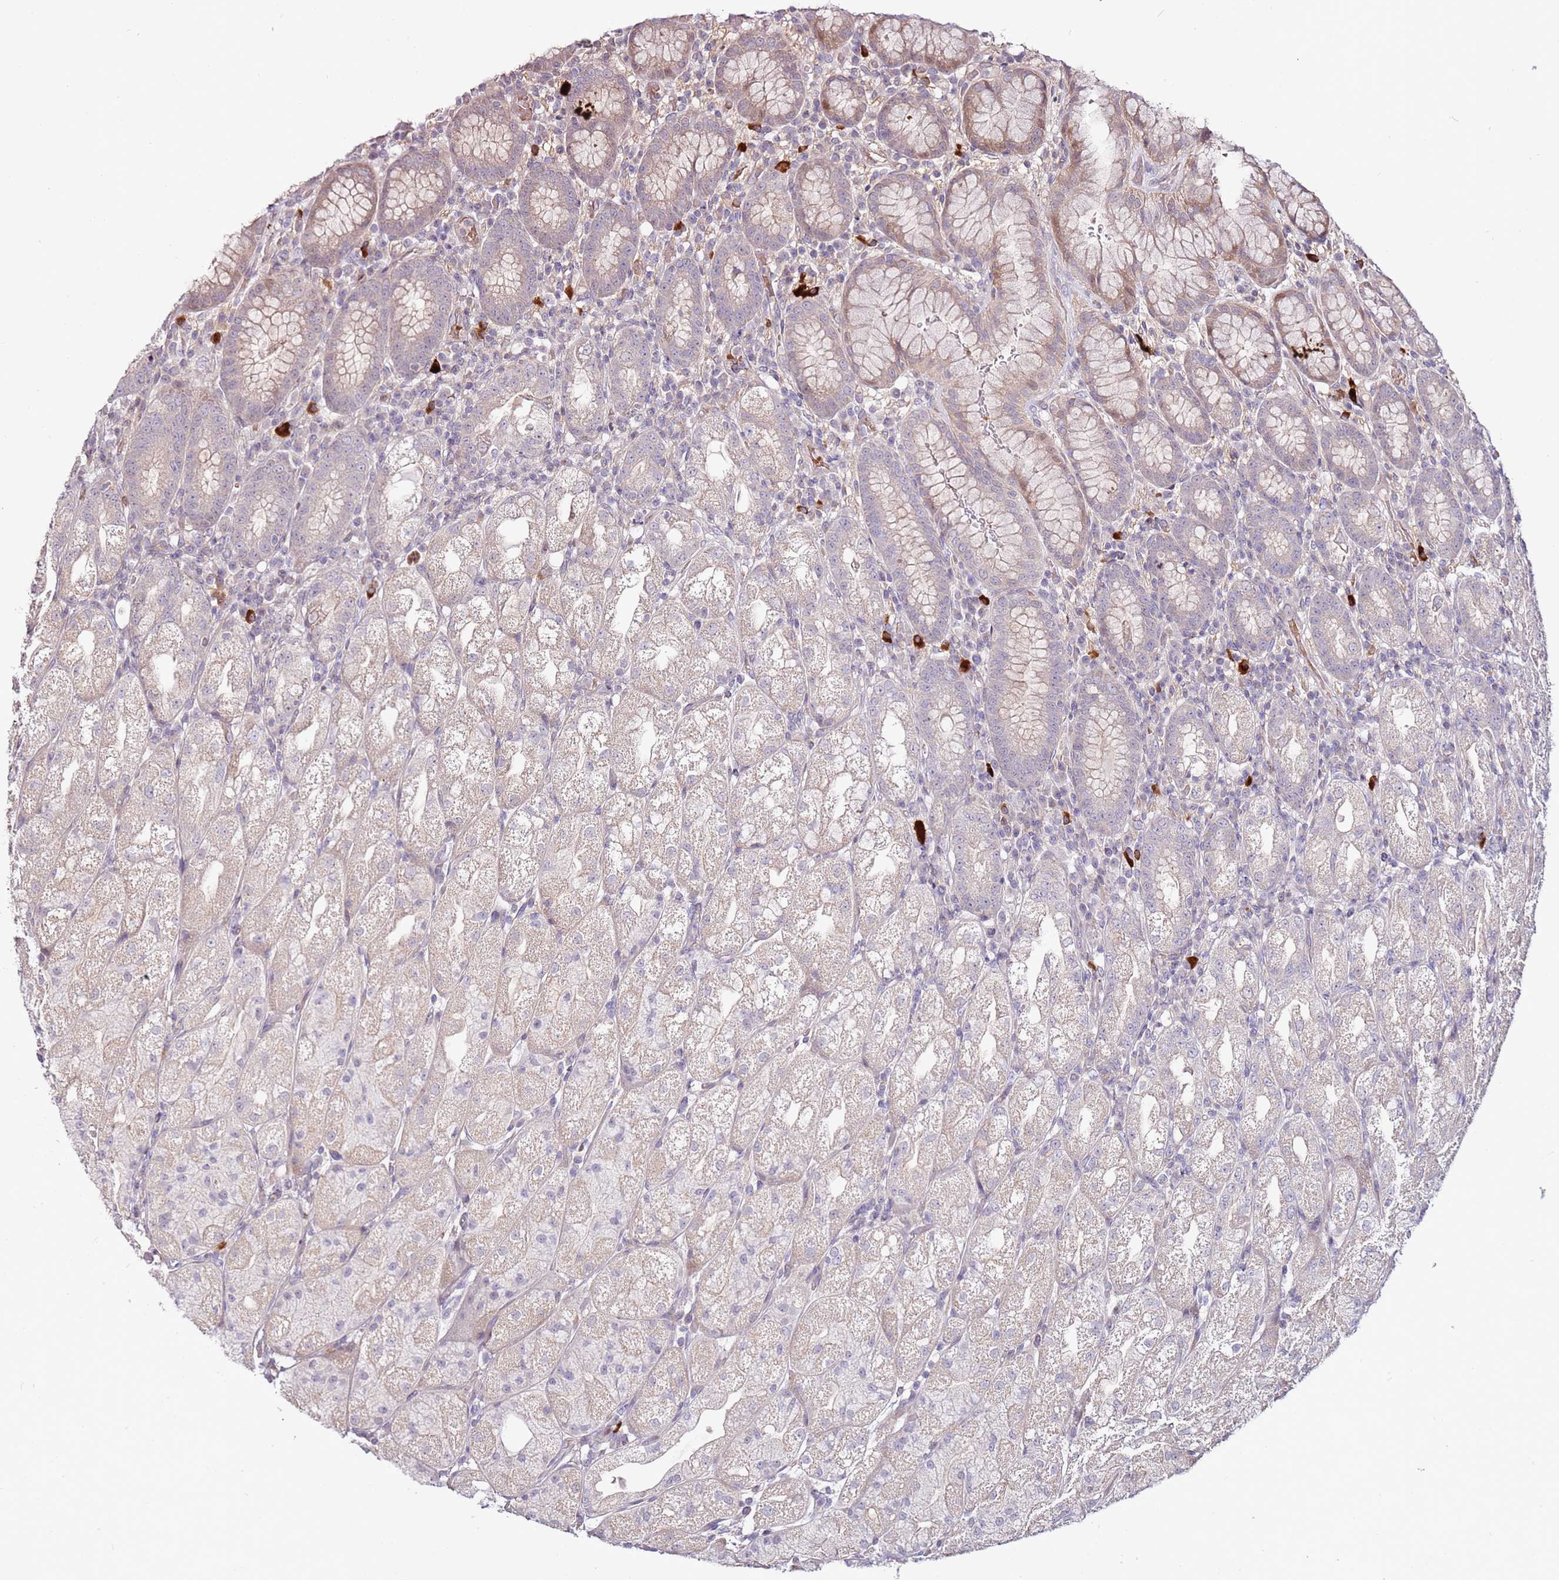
{"staining": {"intensity": "moderate", "quantity": "25%-75%", "location": "cytoplasmic/membranous"}, "tissue": "stomach", "cell_type": "Glandular cells", "image_type": "normal", "snomed": [{"axis": "morphology", "description": "Normal tissue, NOS"}, {"axis": "topography", "description": "Stomach, upper"}], "caption": "Immunohistochemical staining of benign stomach shows moderate cytoplasmic/membranous protein expression in about 25%-75% of glandular cells.", "gene": "MTG2", "patient": {"sex": "male", "age": 52}}